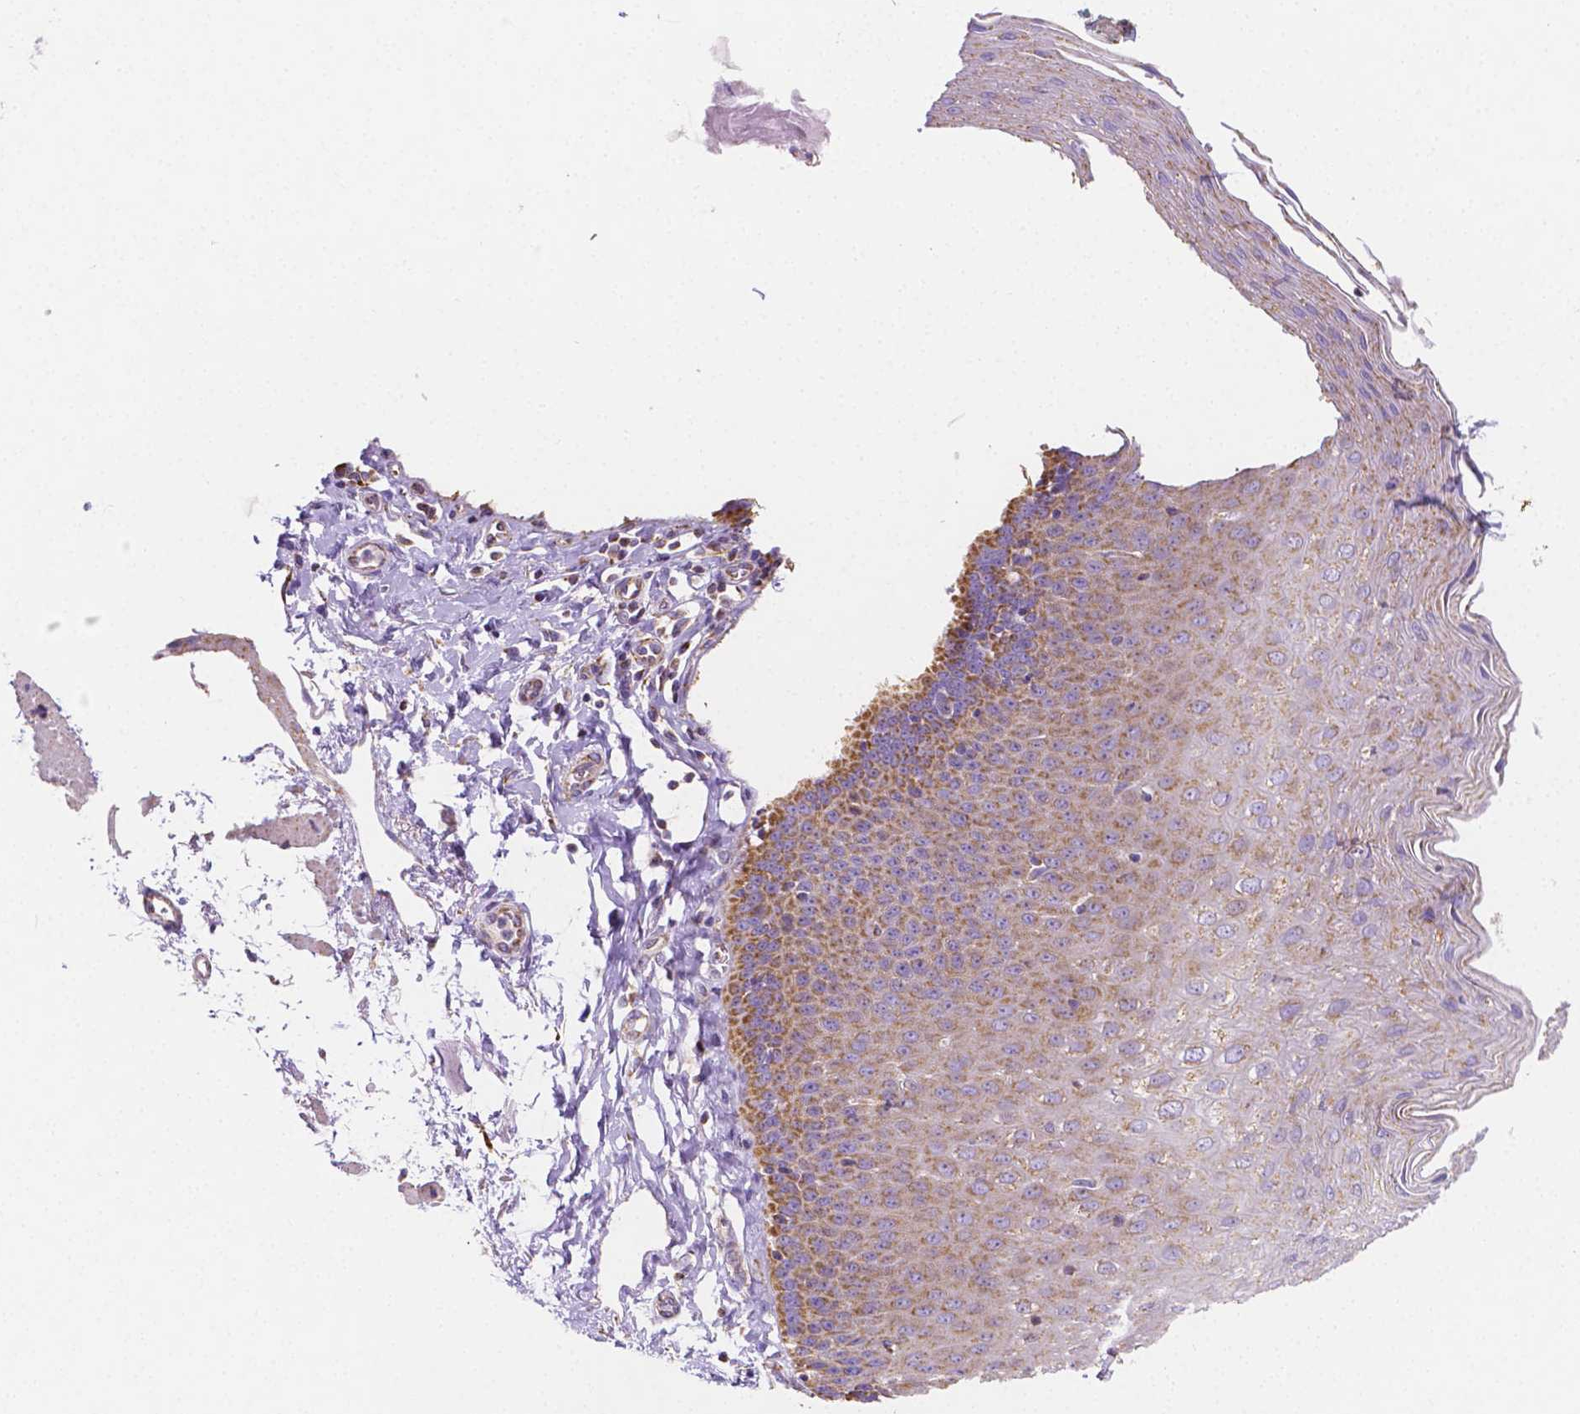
{"staining": {"intensity": "moderate", "quantity": "25%-75%", "location": "cytoplasmic/membranous"}, "tissue": "esophagus", "cell_type": "Squamous epithelial cells", "image_type": "normal", "snomed": [{"axis": "morphology", "description": "Normal tissue, NOS"}, {"axis": "topography", "description": "Esophagus"}], "caption": "Immunohistochemical staining of normal esophagus exhibits 25%-75% levels of moderate cytoplasmic/membranous protein expression in approximately 25%-75% of squamous epithelial cells. The staining was performed using DAB (3,3'-diaminobenzidine) to visualize the protein expression in brown, while the nuclei were stained in blue with hematoxylin (Magnification: 20x).", "gene": "SGTB", "patient": {"sex": "female", "age": 81}}